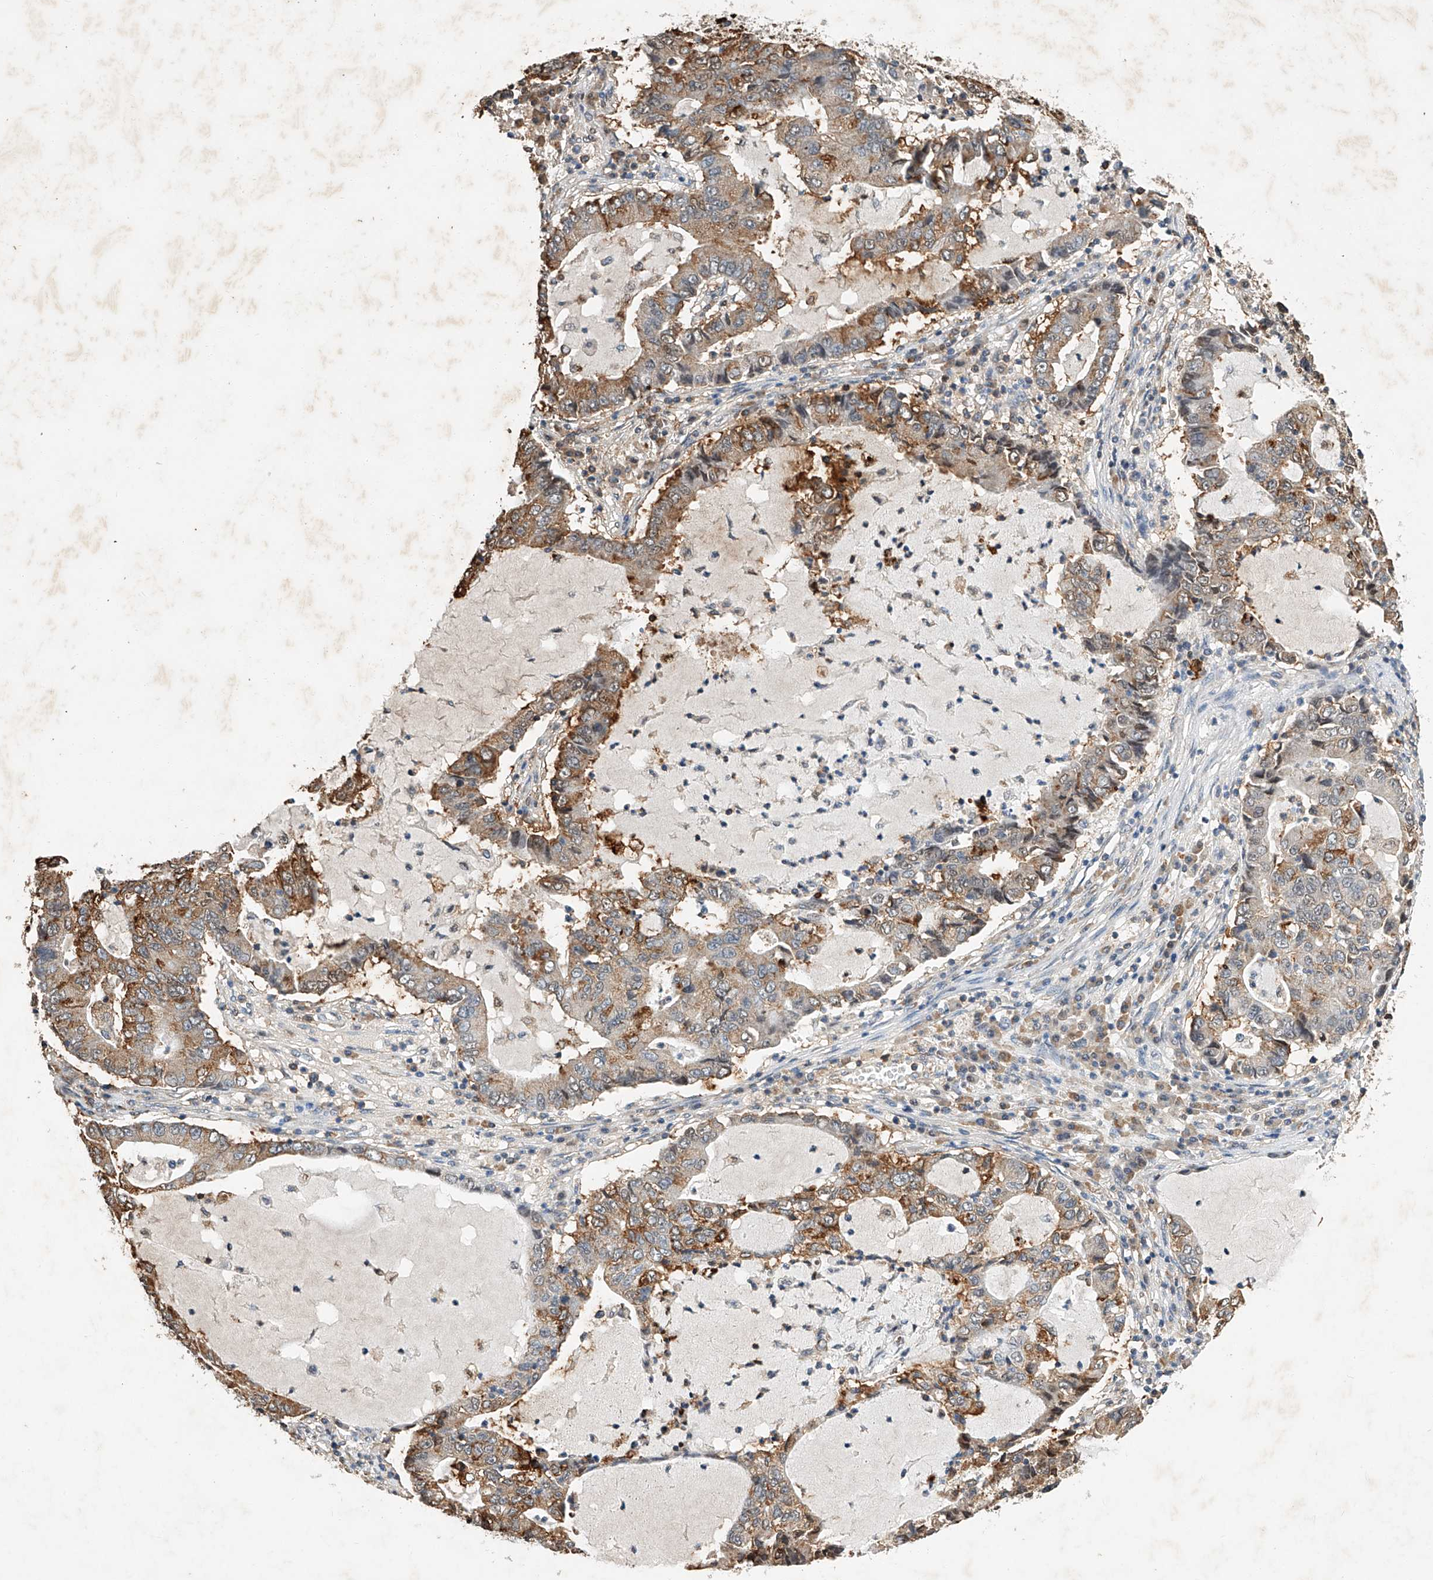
{"staining": {"intensity": "moderate", "quantity": "25%-75%", "location": "cytoplasmic/membranous,nuclear"}, "tissue": "lung cancer", "cell_type": "Tumor cells", "image_type": "cancer", "snomed": [{"axis": "morphology", "description": "Adenocarcinoma, NOS"}, {"axis": "topography", "description": "Lung"}], "caption": "Protein expression analysis of human adenocarcinoma (lung) reveals moderate cytoplasmic/membranous and nuclear staining in approximately 25%-75% of tumor cells. The protein of interest is shown in brown color, while the nuclei are stained blue.", "gene": "CTDP1", "patient": {"sex": "female", "age": 51}}